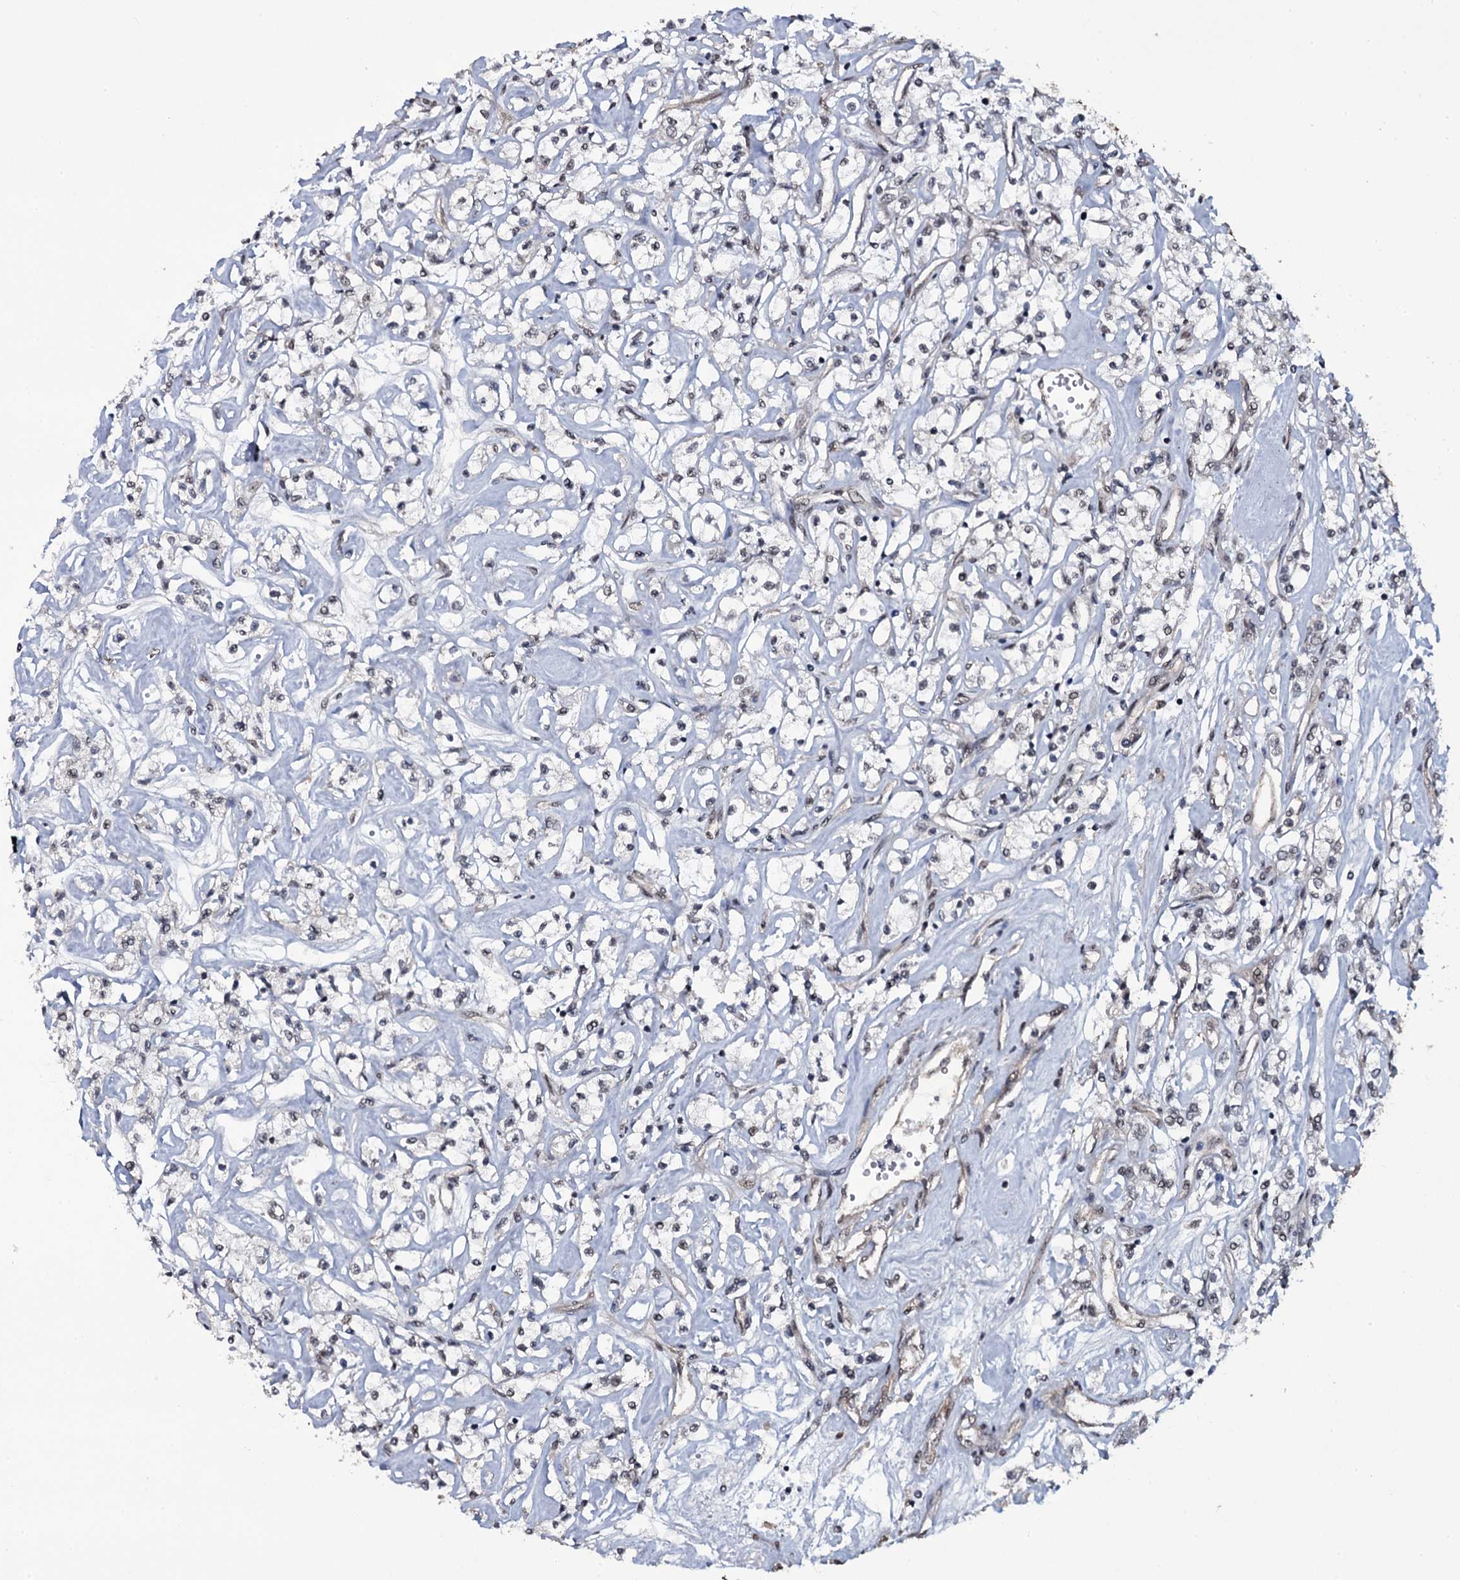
{"staining": {"intensity": "negative", "quantity": "none", "location": "none"}, "tissue": "renal cancer", "cell_type": "Tumor cells", "image_type": "cancer", "snomed": [{"axis": "morphology", "description": "Adenocarcinoma, NOS"}, {"axis": "topography", "description": "Kidney"}], "caption": "This histopathology image is of adenocarcinoma (renal) stained with IHC to label a protein in brown with the nuclei are counter-stained blue. There is no expression in tumor cells.", "gene": "SH2D4B", "patient": {"sex": "female", "age": 59}}